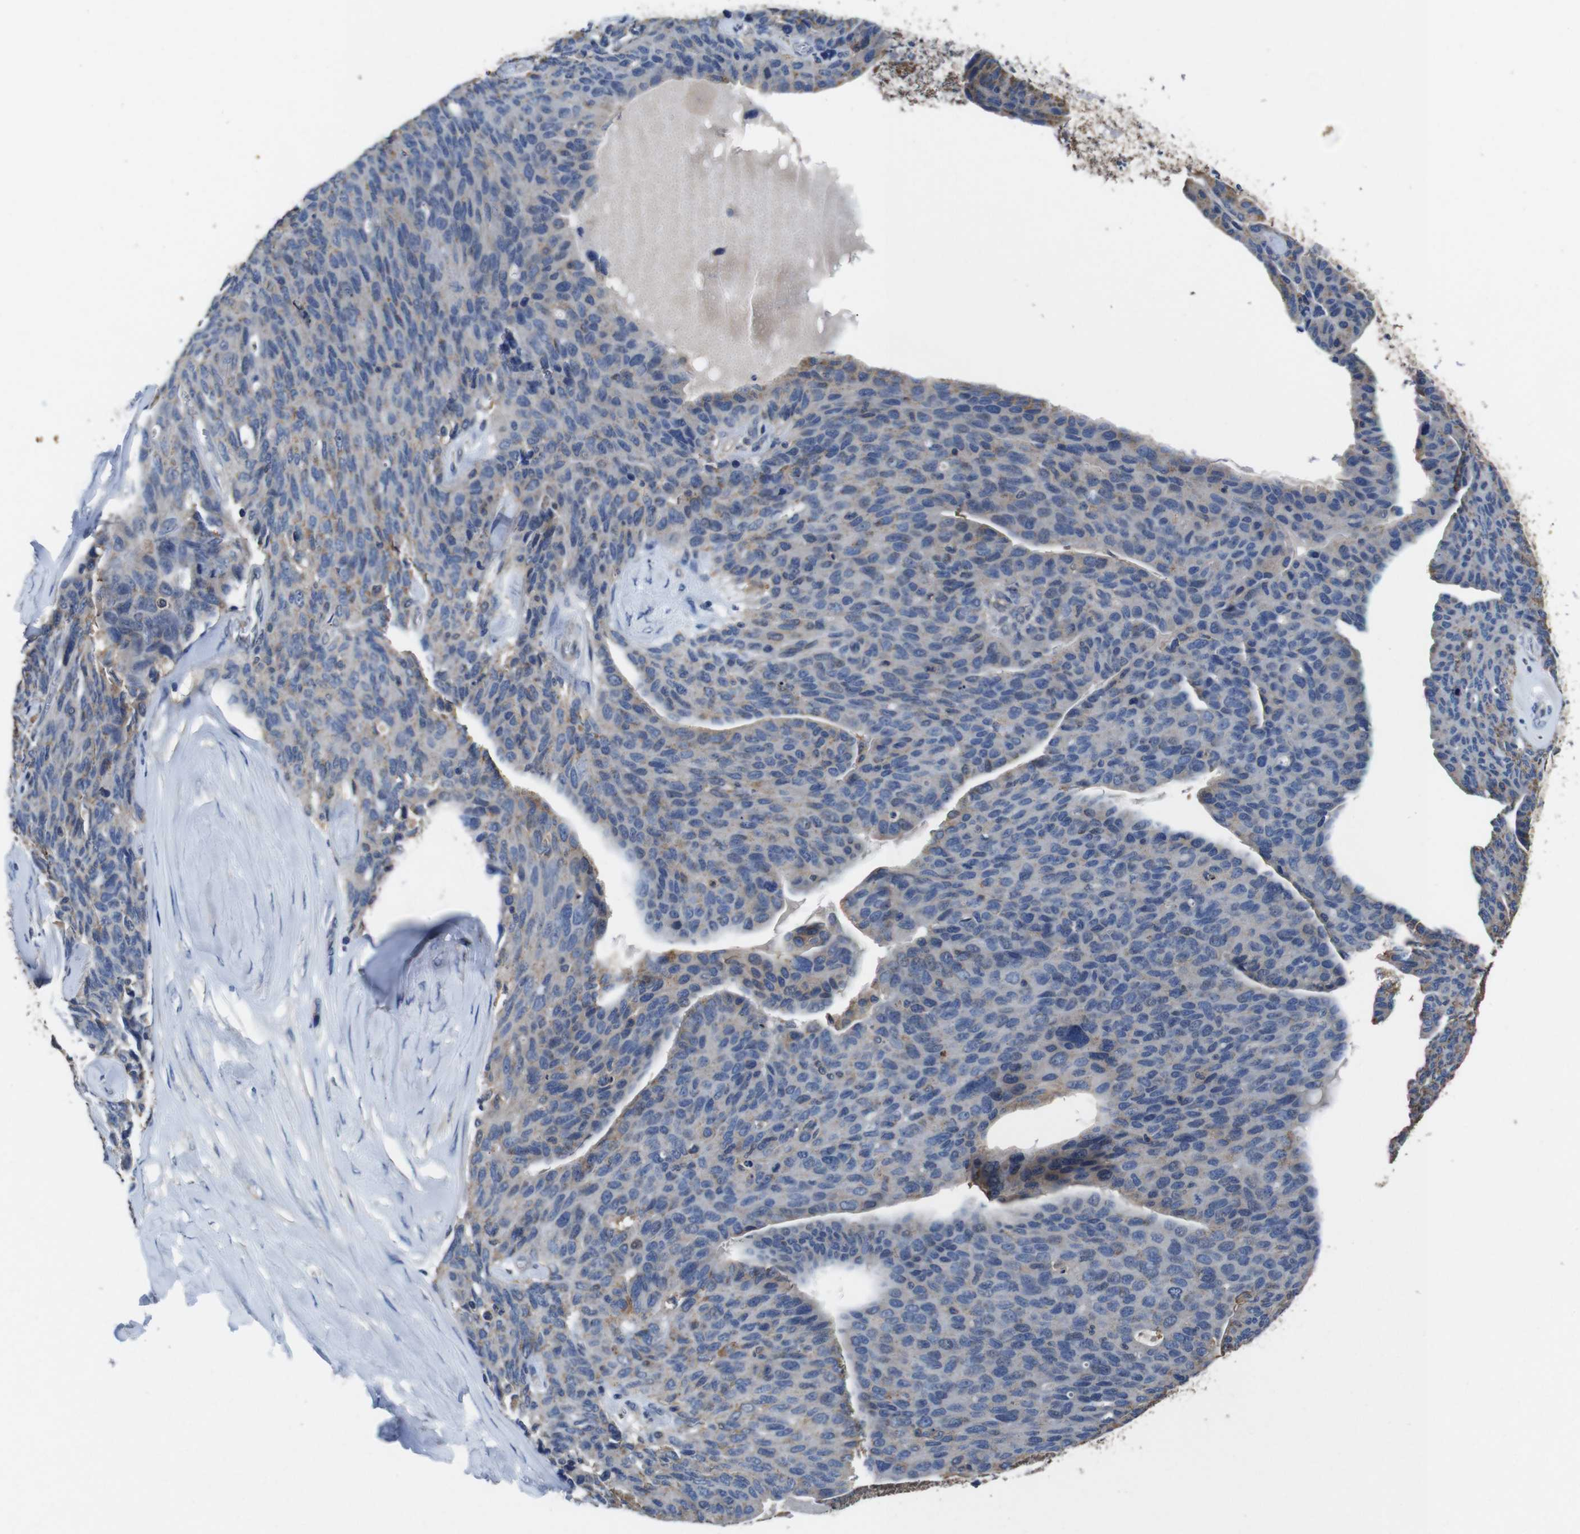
{"staining": {"intensity": "negative", "quantity": "none", "location": "none"}, "tissue": "ovarian cancer", "cell_type": "Tumor cells", "image_type": "cancer", "snomed": [{"axis": "morphology", "description": "Carcinoma, endometroid"}, {"axis": "topography", "description": "Ovary"}], "caption": "An immunohistochemistry (IHC) image of ovarian endometroid carcinoma is shown. There is no staining in tumor cells of ovarian endometroid carcinoma.", "gene": "GLIPR1", "patient": {"sex": "female", "age": 60}}